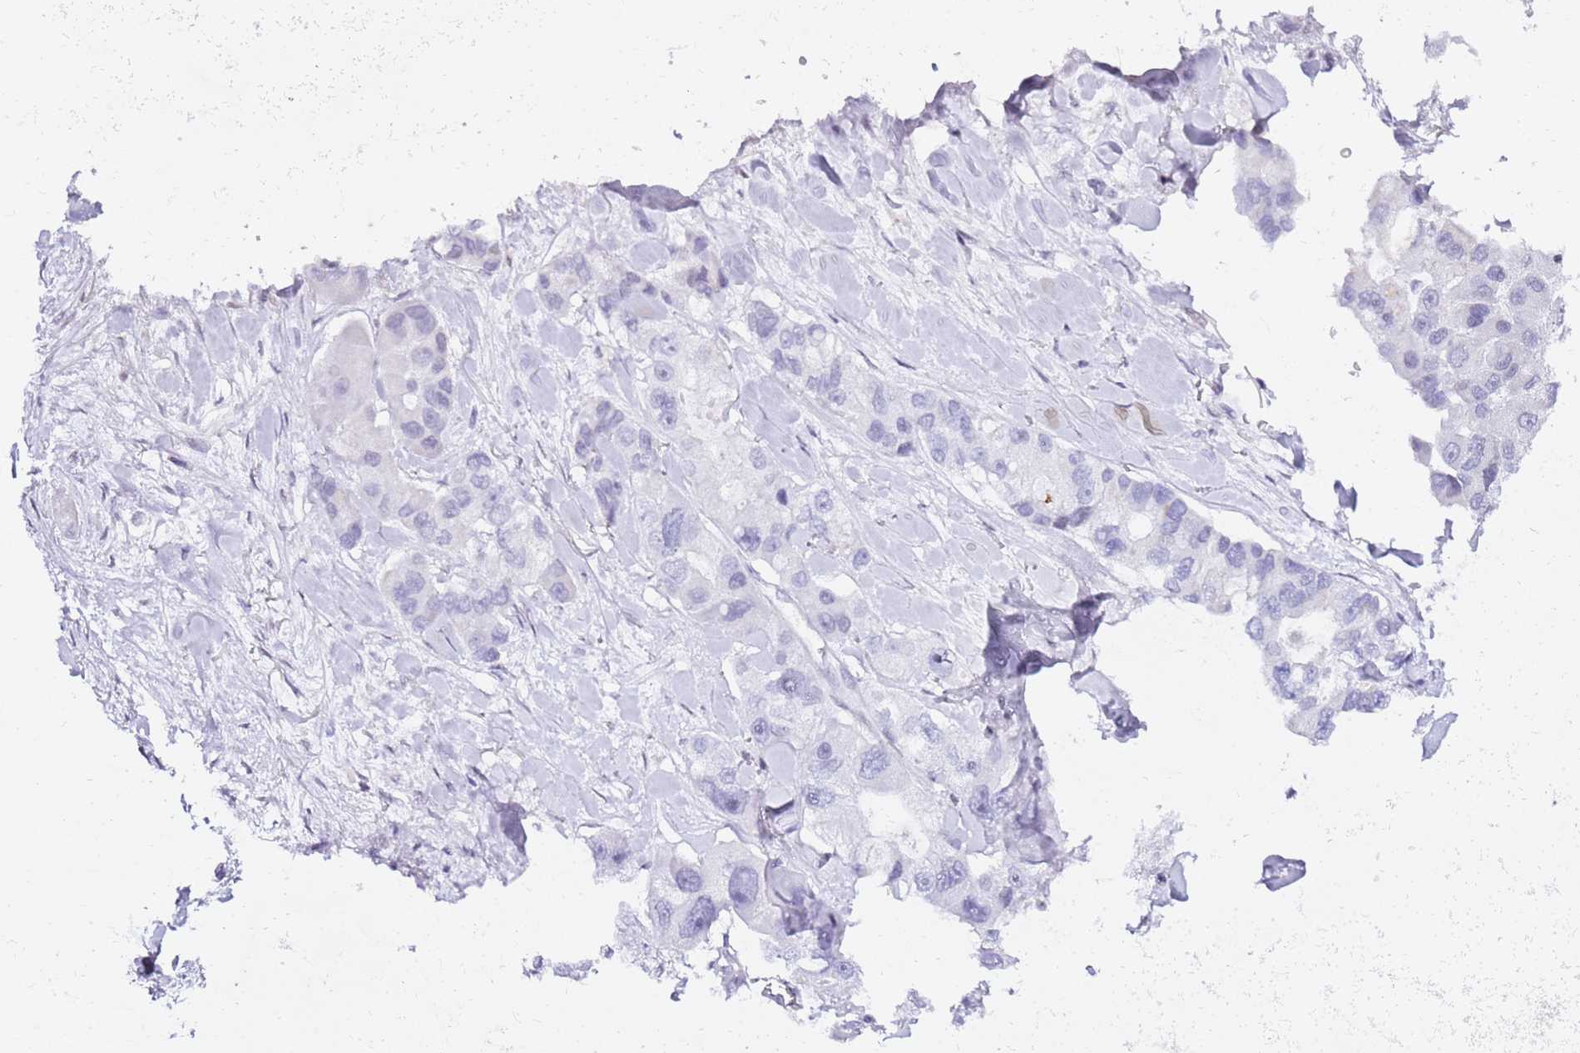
{"staining": {"intensity": "negative", "quantity": "none", "location": "none"}, "tissue": "lung cancer", "cell_type": "Tumor cells", "image_type": "cancer", "snomed": [{"axis": "morphology", "description": "Adenocarcinoma, NOS"}, {"axis": "topography", "description": "Lung"}], "caption": "Immunohistochemical staining of lung cancer (adenocarcinoma) demonstrates no significant positivity in tumor cells.", "gene": "GBP2", "patient": {"sex": "female", "age": 54}}